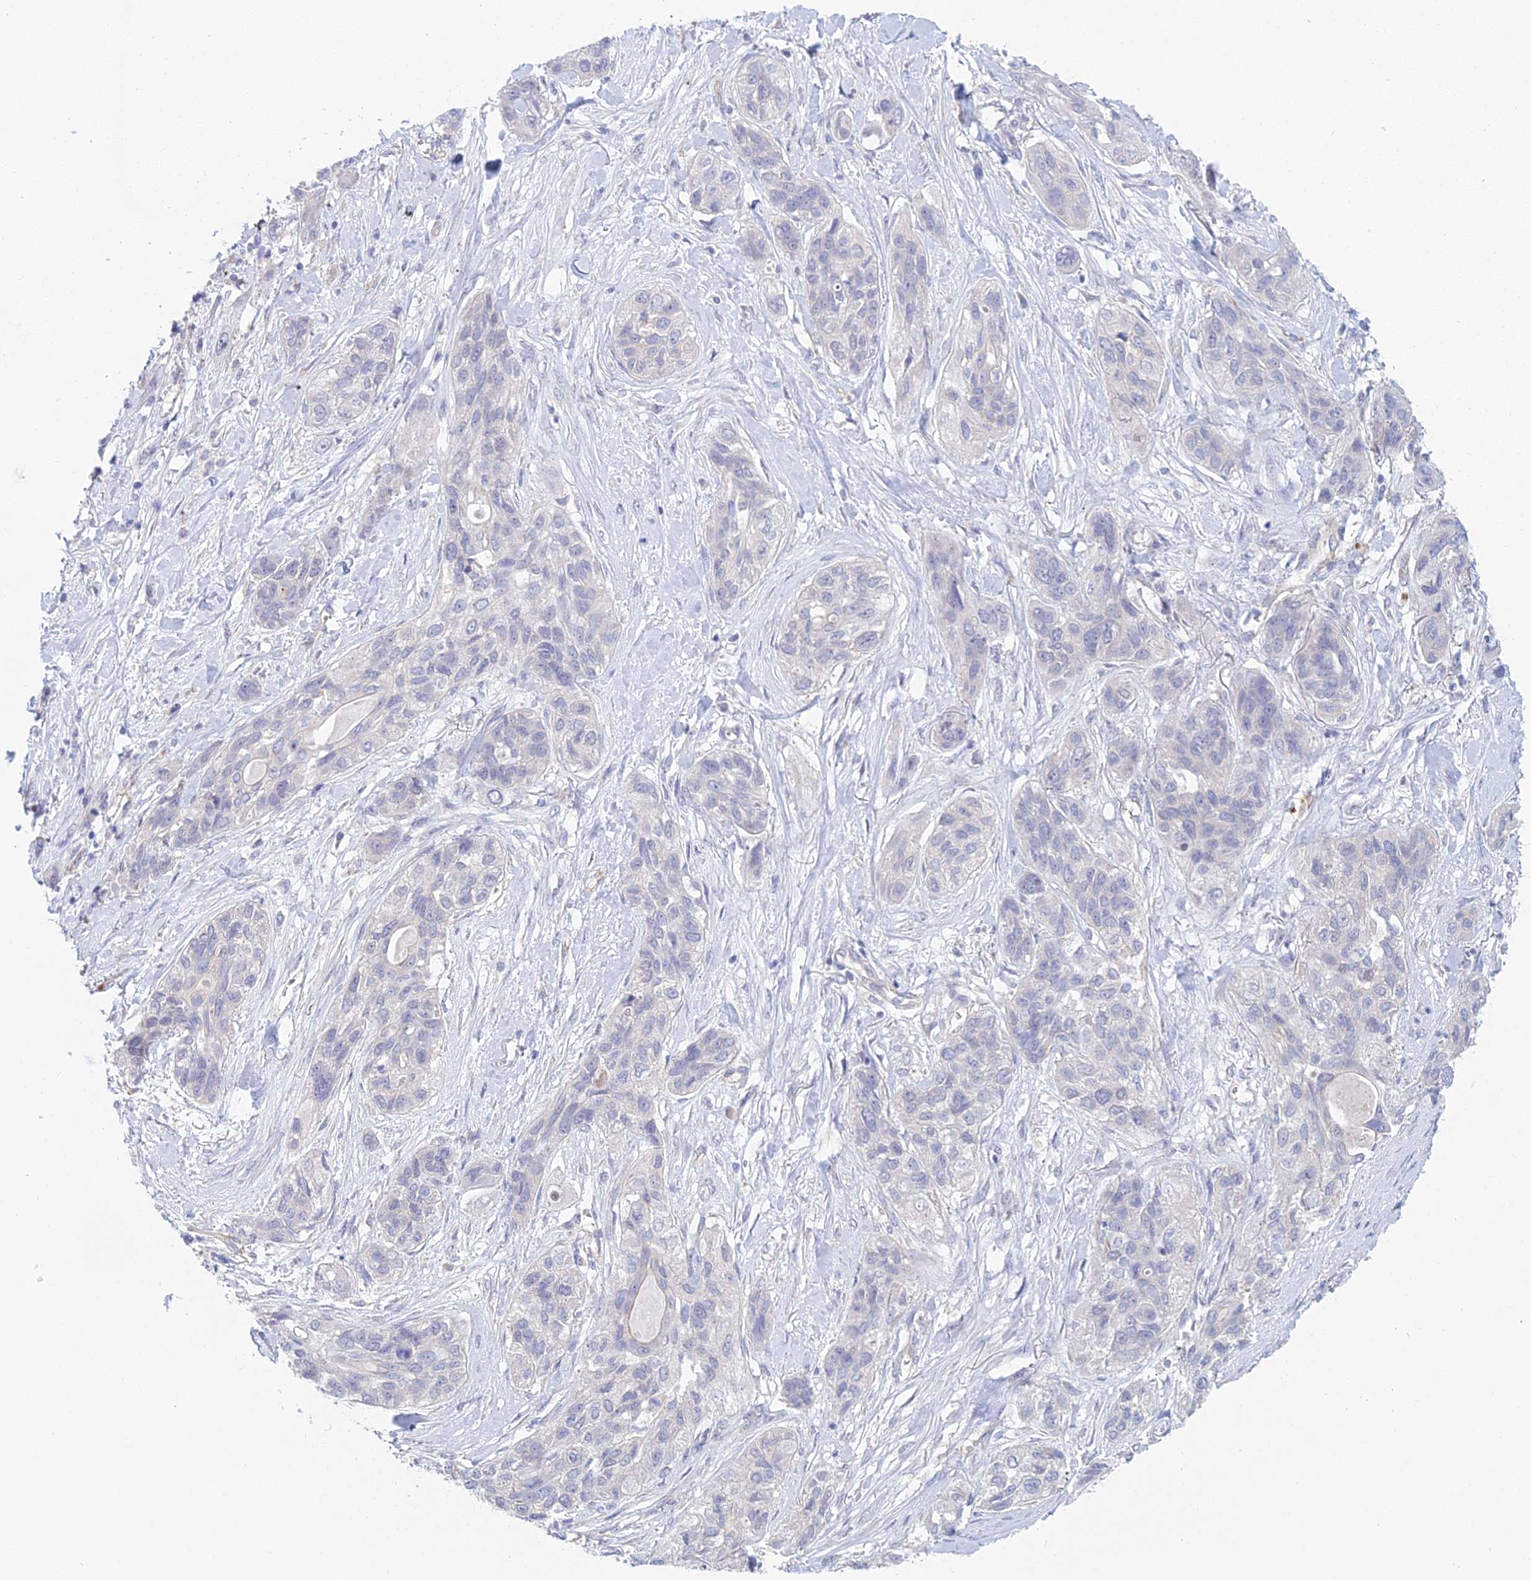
{"staining": {"intensity": "negative", "quantity": "none", "location": "none"}, "tissue": "lung cancer", "cell_type": "Tumor cells", "image_type": "cancer", "snomed": [{"axis": "morphology", "description": "Squamous cell carcinoma, NOS"}, {"axis": "topography", "description": "Lung"}], "caption": "The immunohistochemistry image has no significant staining in tumor cells of squamous cell carcinoma (lung) tissue.", "gene": "METTL26", "patient": {"sex": "female", "age": 70}}